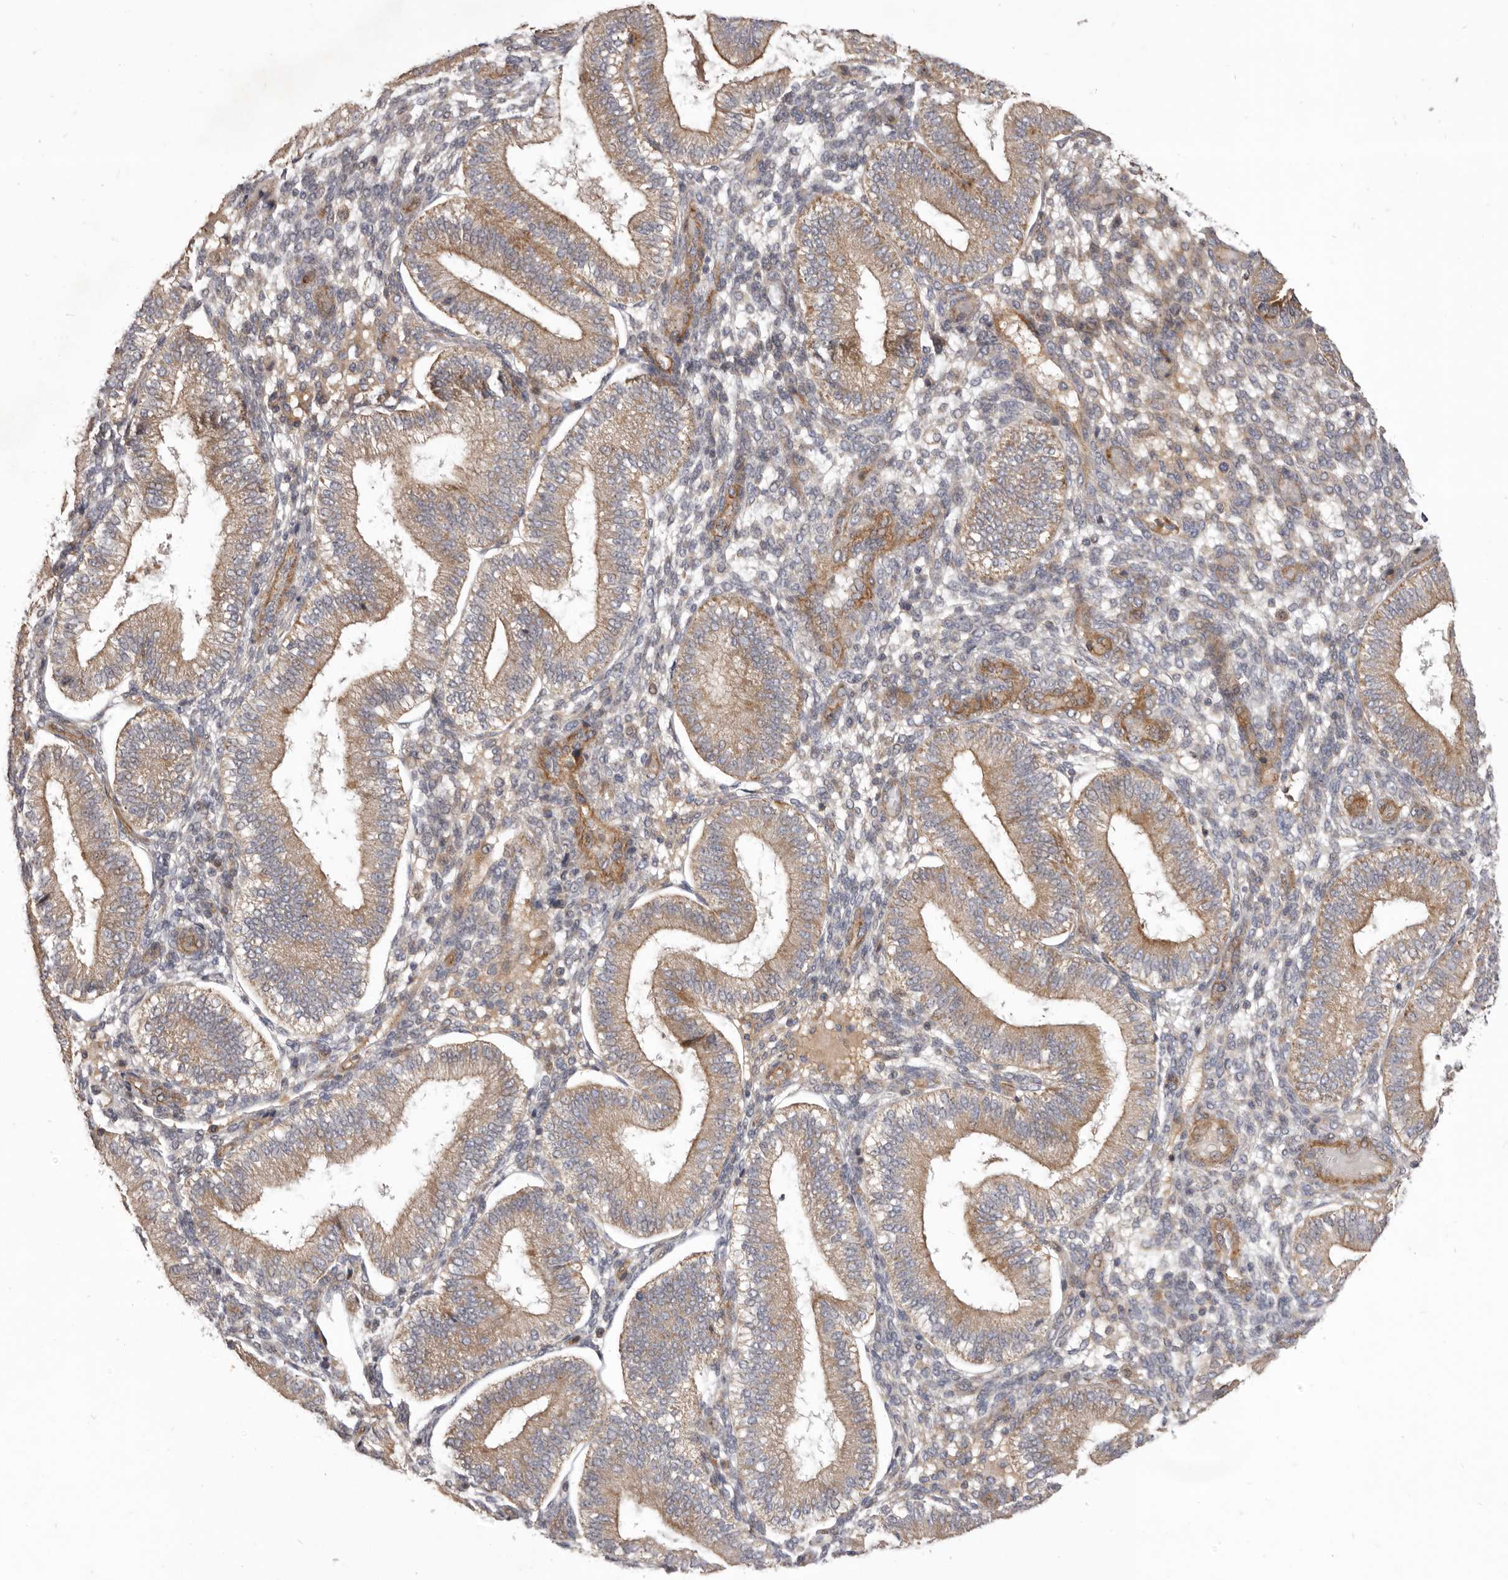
{"staining": {"intensity": "weak", "quantity": "<25%", "location": "cytoplasmic/membranous"}, "tissue": "endometrium", "cell_type": "Cells in endometrial stroma", "image_type": "normal", "snomed": [{"axis": "morphology", "description": "Normal tissue, NOS"}, {"axis": "topography", "description": "Endometrium"}], "caption": "Image shows no significant protein staining in cells in endometrial stroma of benign endometrium. (DAB immunohistochemistry (IHC), high magnification).", "gene": "VPS45", "patient": {"sex": "female", "age": 39}}